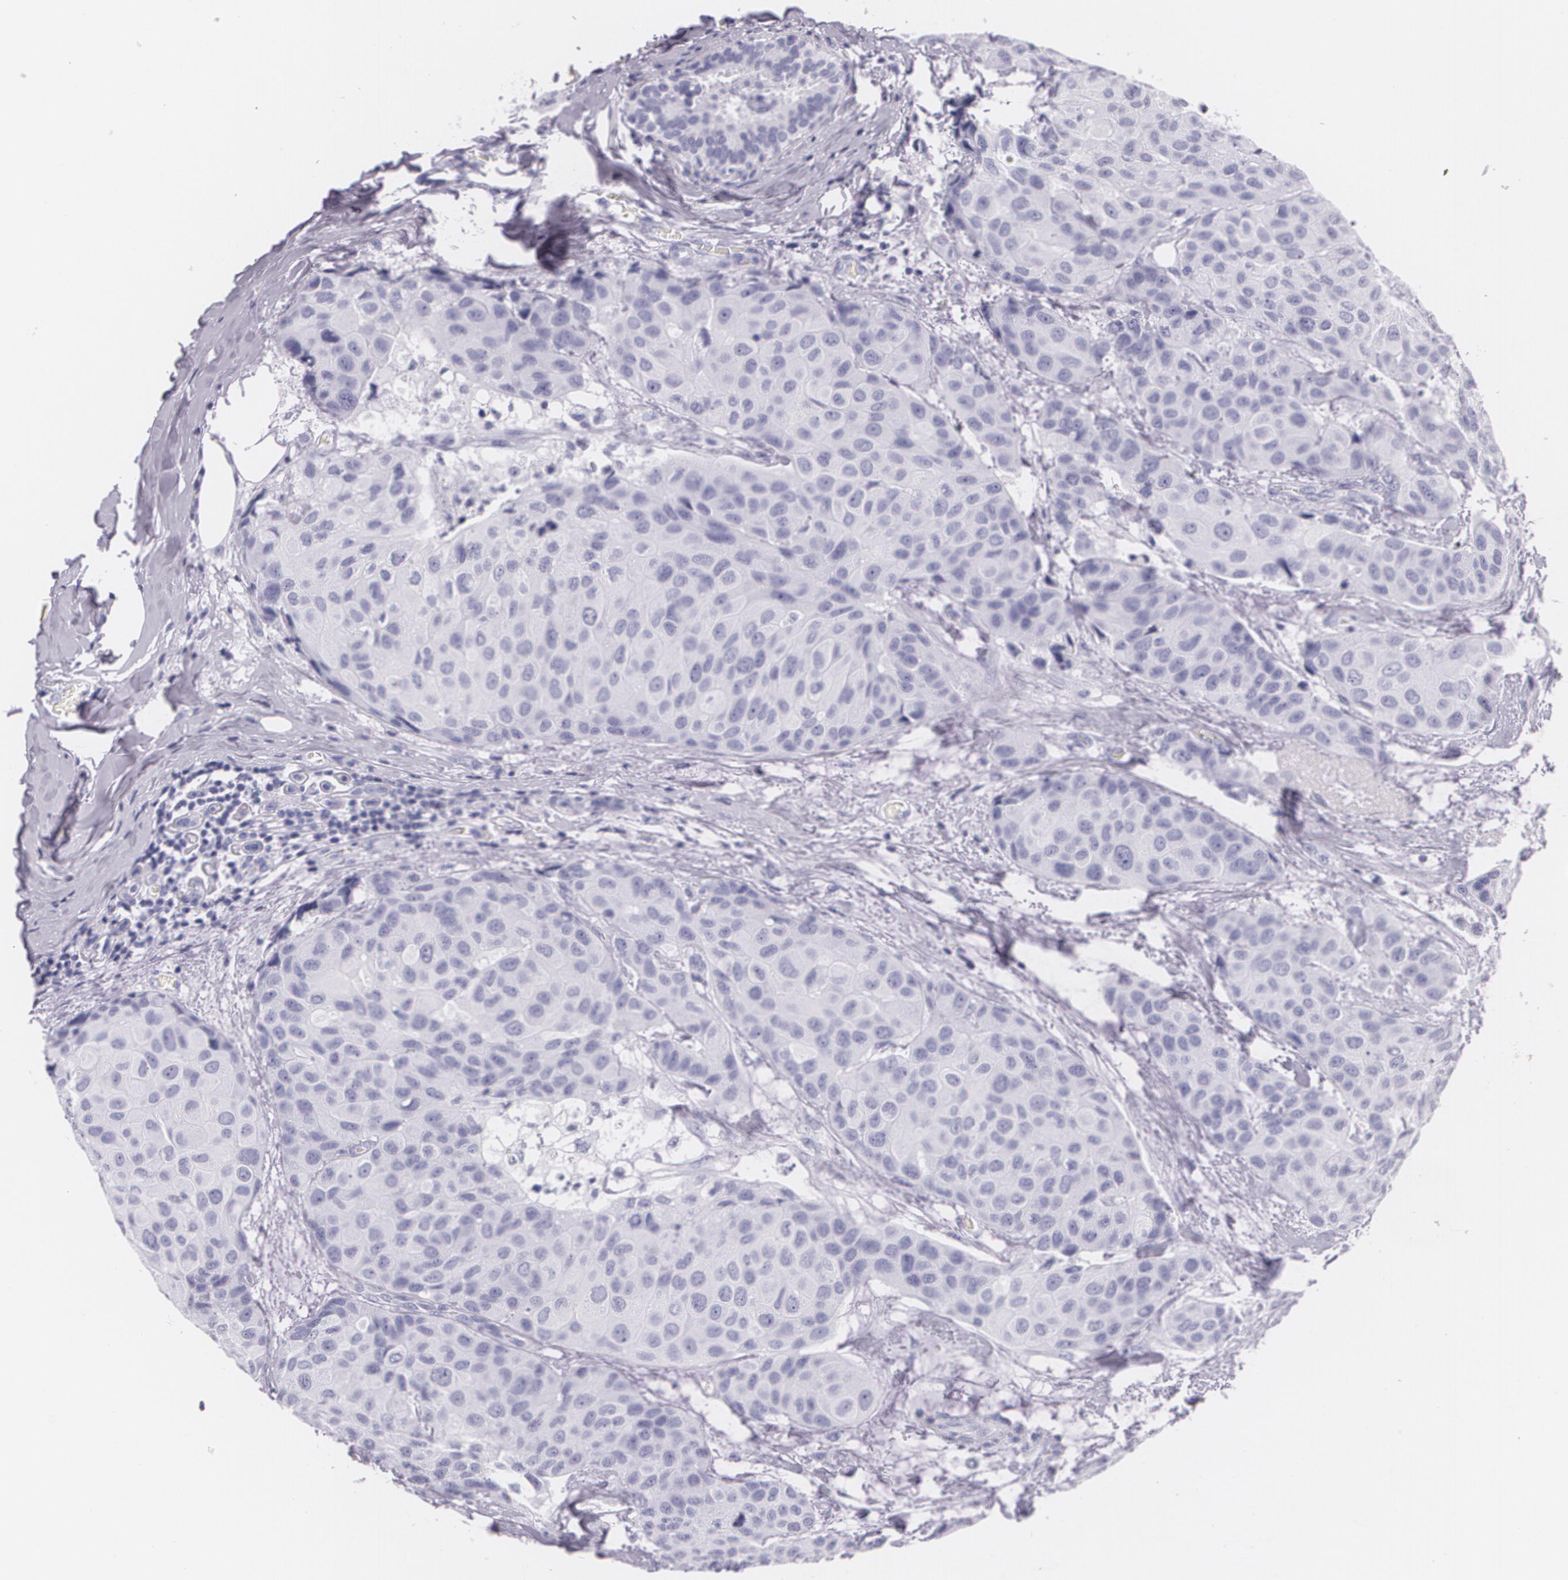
{"staining": {"intensity": "negative", "quantity": "none", "location": "none"}, "tissue": "breast cancer", "cell_type": "Tumor cells", "image_type": "cancer", "snomed": [{"axis": "morphology", "description": "Duct carcinoma"}, {"axis": "topography", "description": "Breast"}], "caption": "Tumor cells show no significant protein staining in breast cancer.", "gene": "DLG4", "patient": {"sex": "female", "age": 68}}